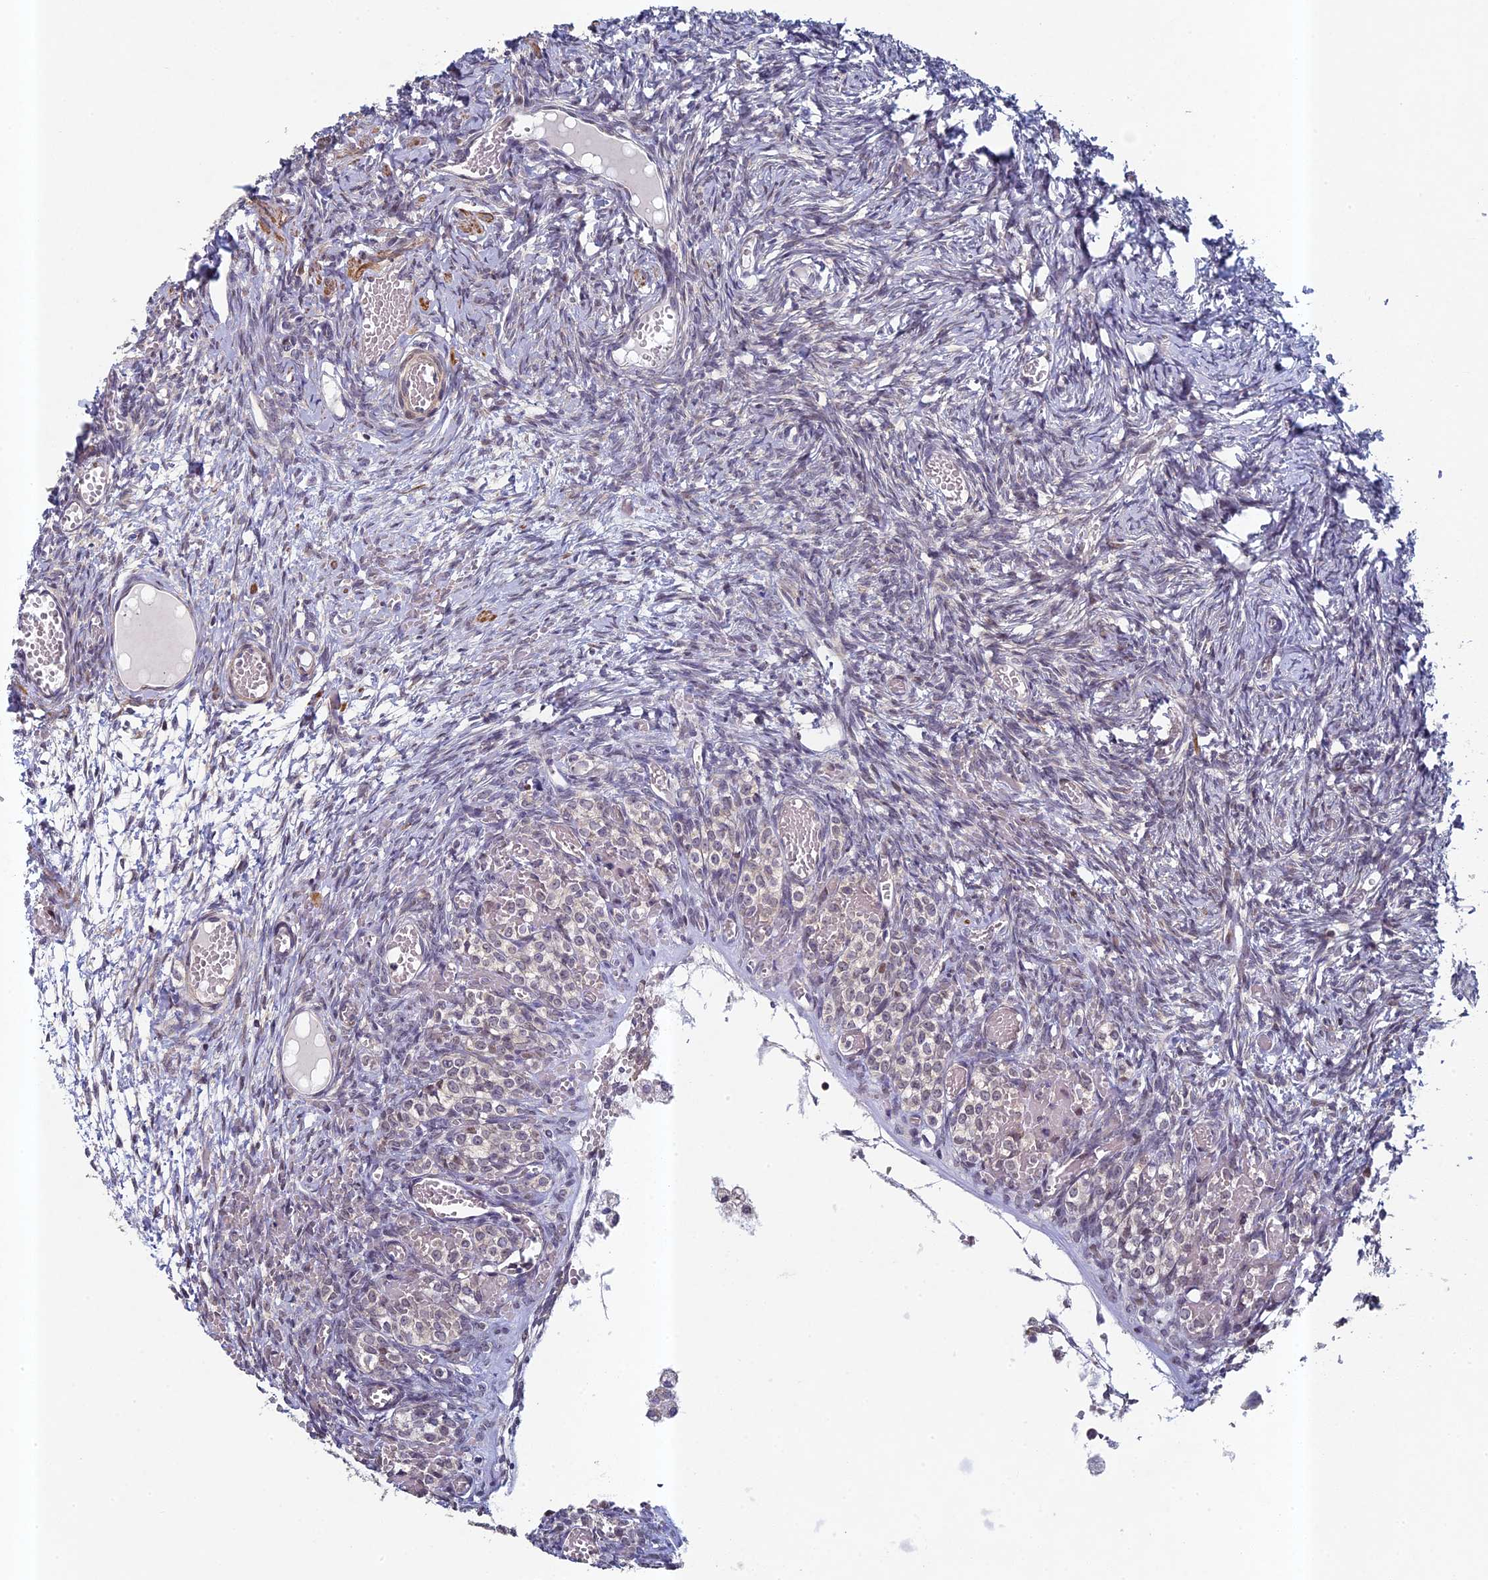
{"staining": {"intensity": "negative", "quantity": "none", "location": "none"}, "tissue": "ovary", "cell_type": "Ovarian stroma cells", "image_type": "normal", "snomed": [{"axis": "morphology", "description": "Adenocarcinoma, NOS"}, {"axis": "topography", "description": "Endometrium"}], "caption": "IHC of unremarkable ovary reveals no positivity in ovarian stroma cells. The staining is performed using DAB brown chromogen with nuclei counter-stained in using hematoxylin.", "gene": "DIXDC1", "patient": {"sex": "female", "age": 32}}